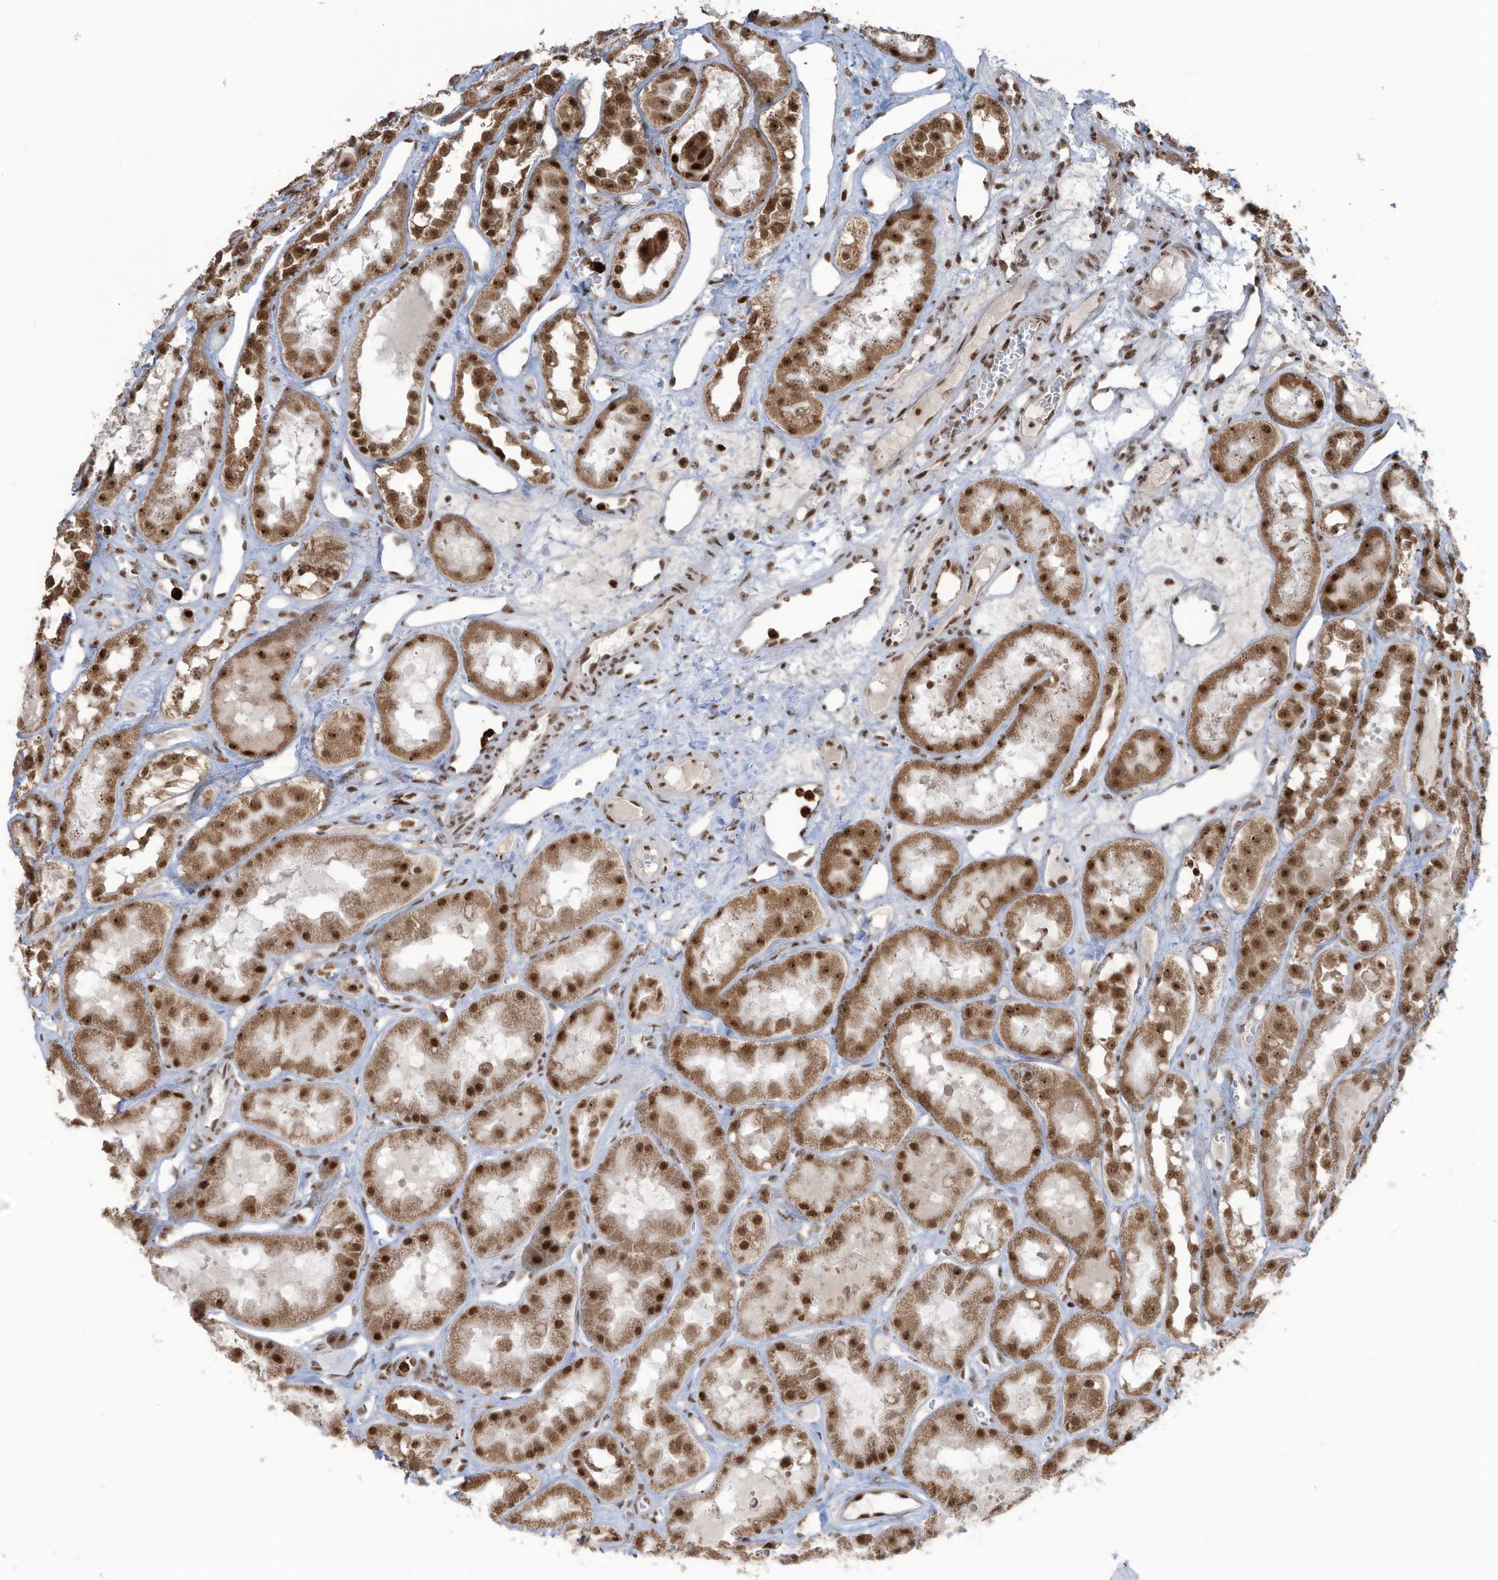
{"staining": {"intensity": "strong", "quantity": "25%-75%", "location": "nuclear"}, "tissue": "kidney", "cell_type": "Cells in glomeruli", "image_type": "normal", "snomed": [{"axis": "morphology", "description": "Normal tissue, NOS"}, {"axis": "topography", "description": "Kidney"}], "caption": "The histopathology image displays immunohistochemical staining of normal kidney. There is strong nuclear expression is appreciated in approximately 25%-75% of cells in glomeruli. (DAB = brown stain, brightfield microscopy at high magnification).", "gene": "LBH", "patient": {"sex": "male", "age": 16}}